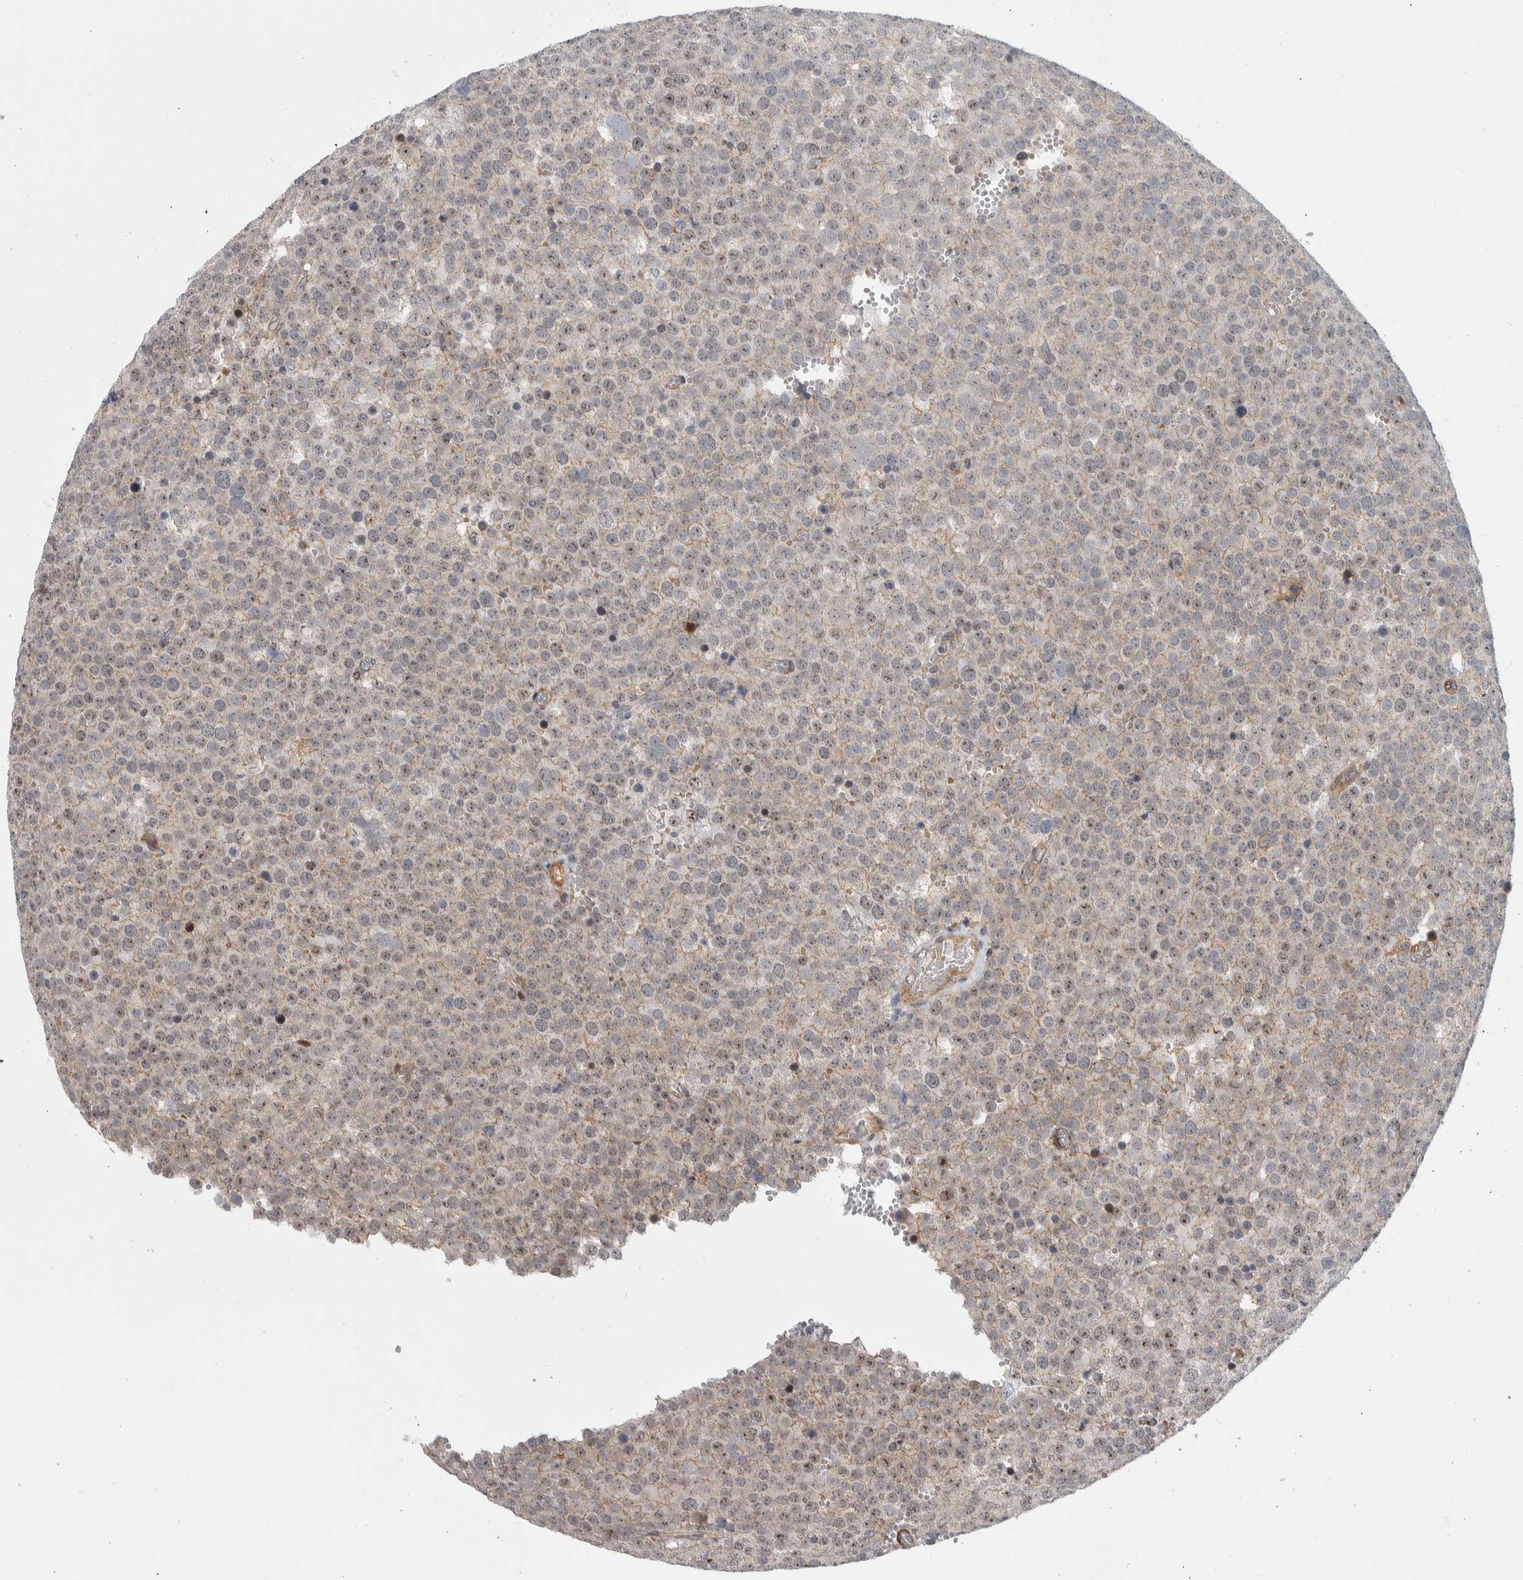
{"staining": {"intensity": "weak", "quantity": ">75%", "location": "nuclear"}, "tissue": "testis cancer", "cell_type": "Tumor cells", "image_type": "cancer", "snomed": [{"axis": "morphology", "description": "Normal tissue, NOS"}, {"axis": "morphology", "description": "Seminoma, NOS"}, {"axis": "topography", "description": "Testis"}], "caption": "The immunohistochemical stain labels weak nuclear positivity in tumor cells of testis seminoma tissue. (DAB = brown stain, brightfield microscopy at high magnification).", "gene": "MSL1", "patient": {"sex": "male", "age": 71}}